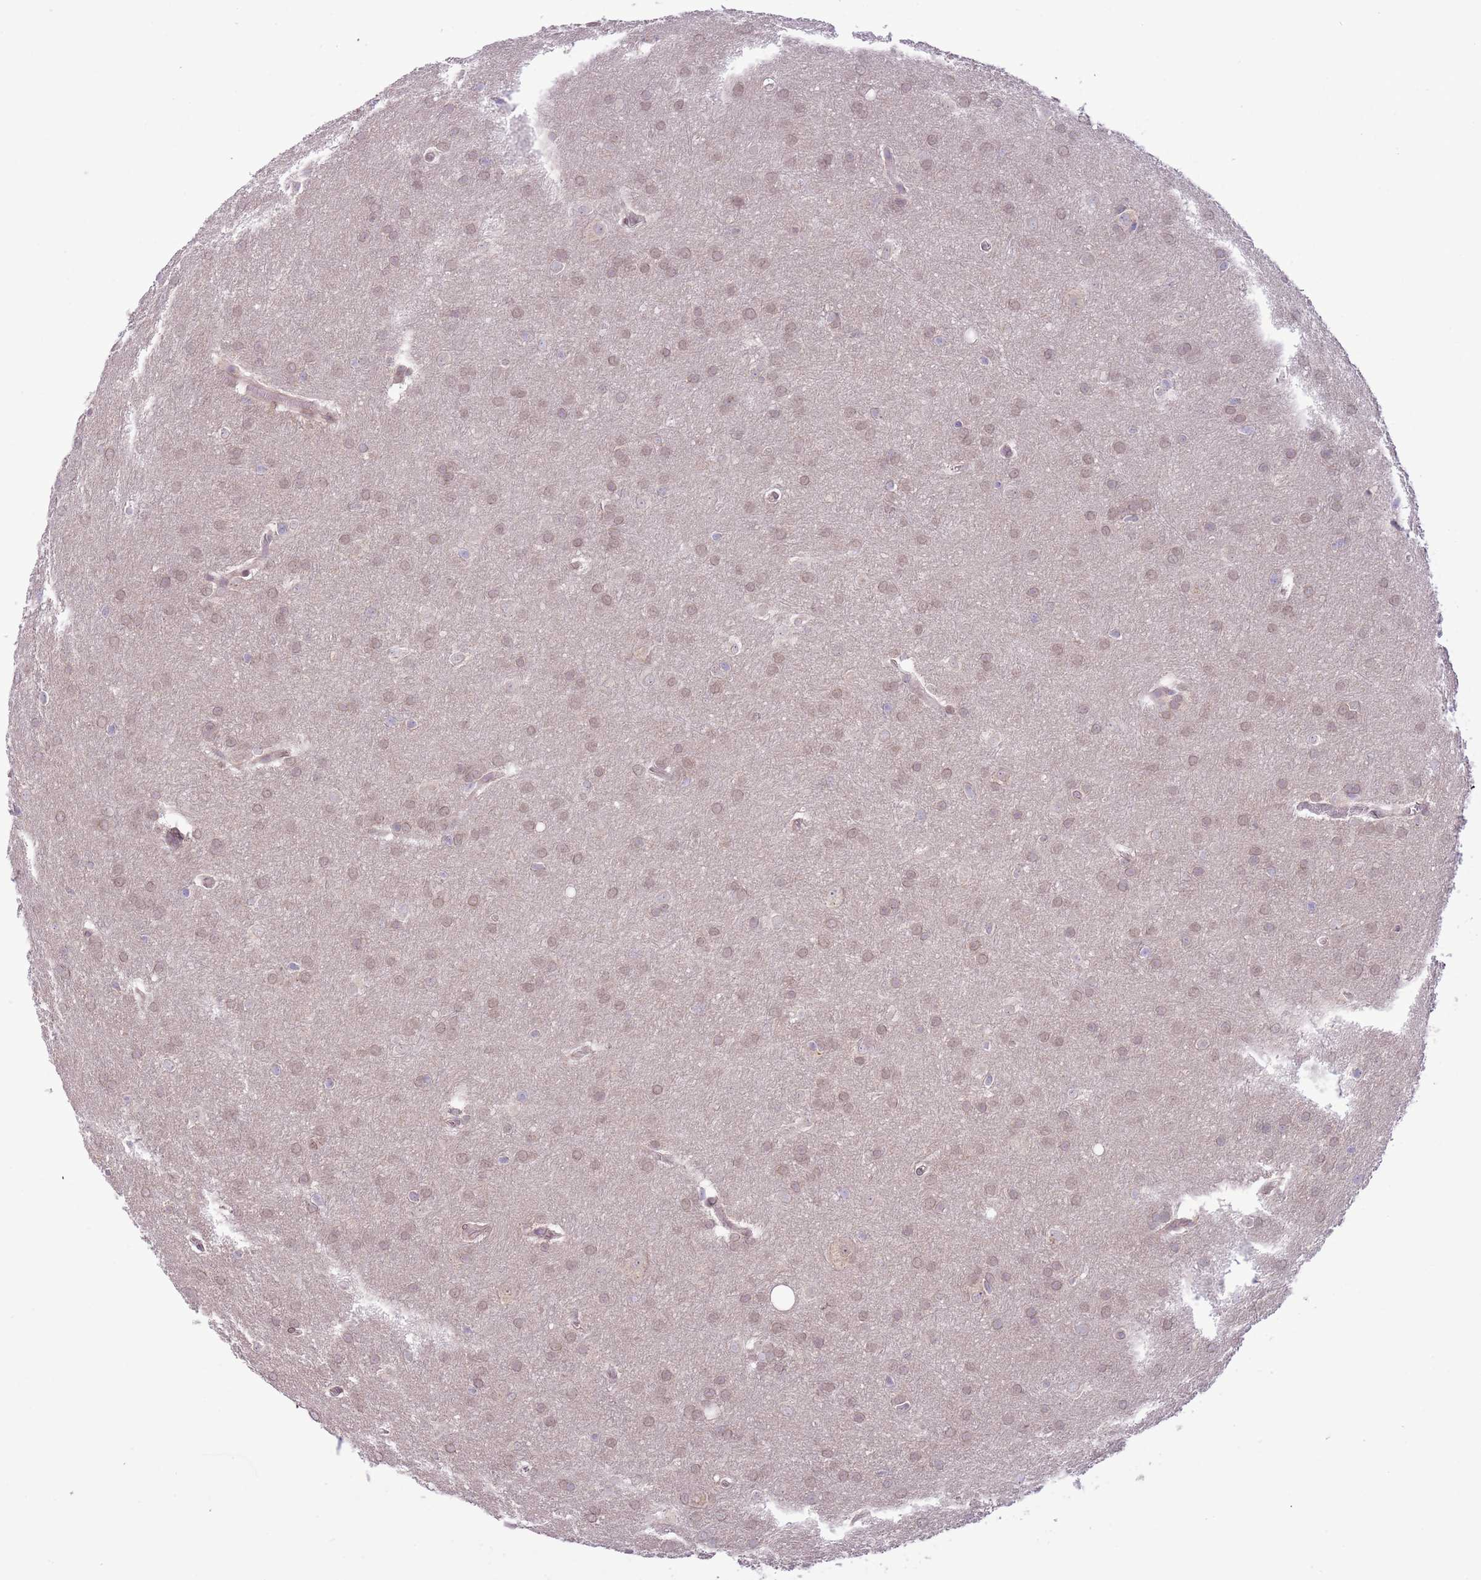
{"staining": {"intensity": "weak", "quantity": ">75%", "location": "nuclear"}, "tissue": "glioma", "cell_type": "Tumor cells", "image_type": "cancer", "snomed": [{"axis": "morphology", "description": "Glioma, malignant, Low grade"}, {"axis": "topography", "description": "Brain"}], "caption": "About >75% of tumor cells in human malignant glioma (low-grade) show weak nuclear protein positivity as visualized by brown immunohistochemical staining.", "gene": "CCND2", "patient": {"sex": "female", "age": 32}}